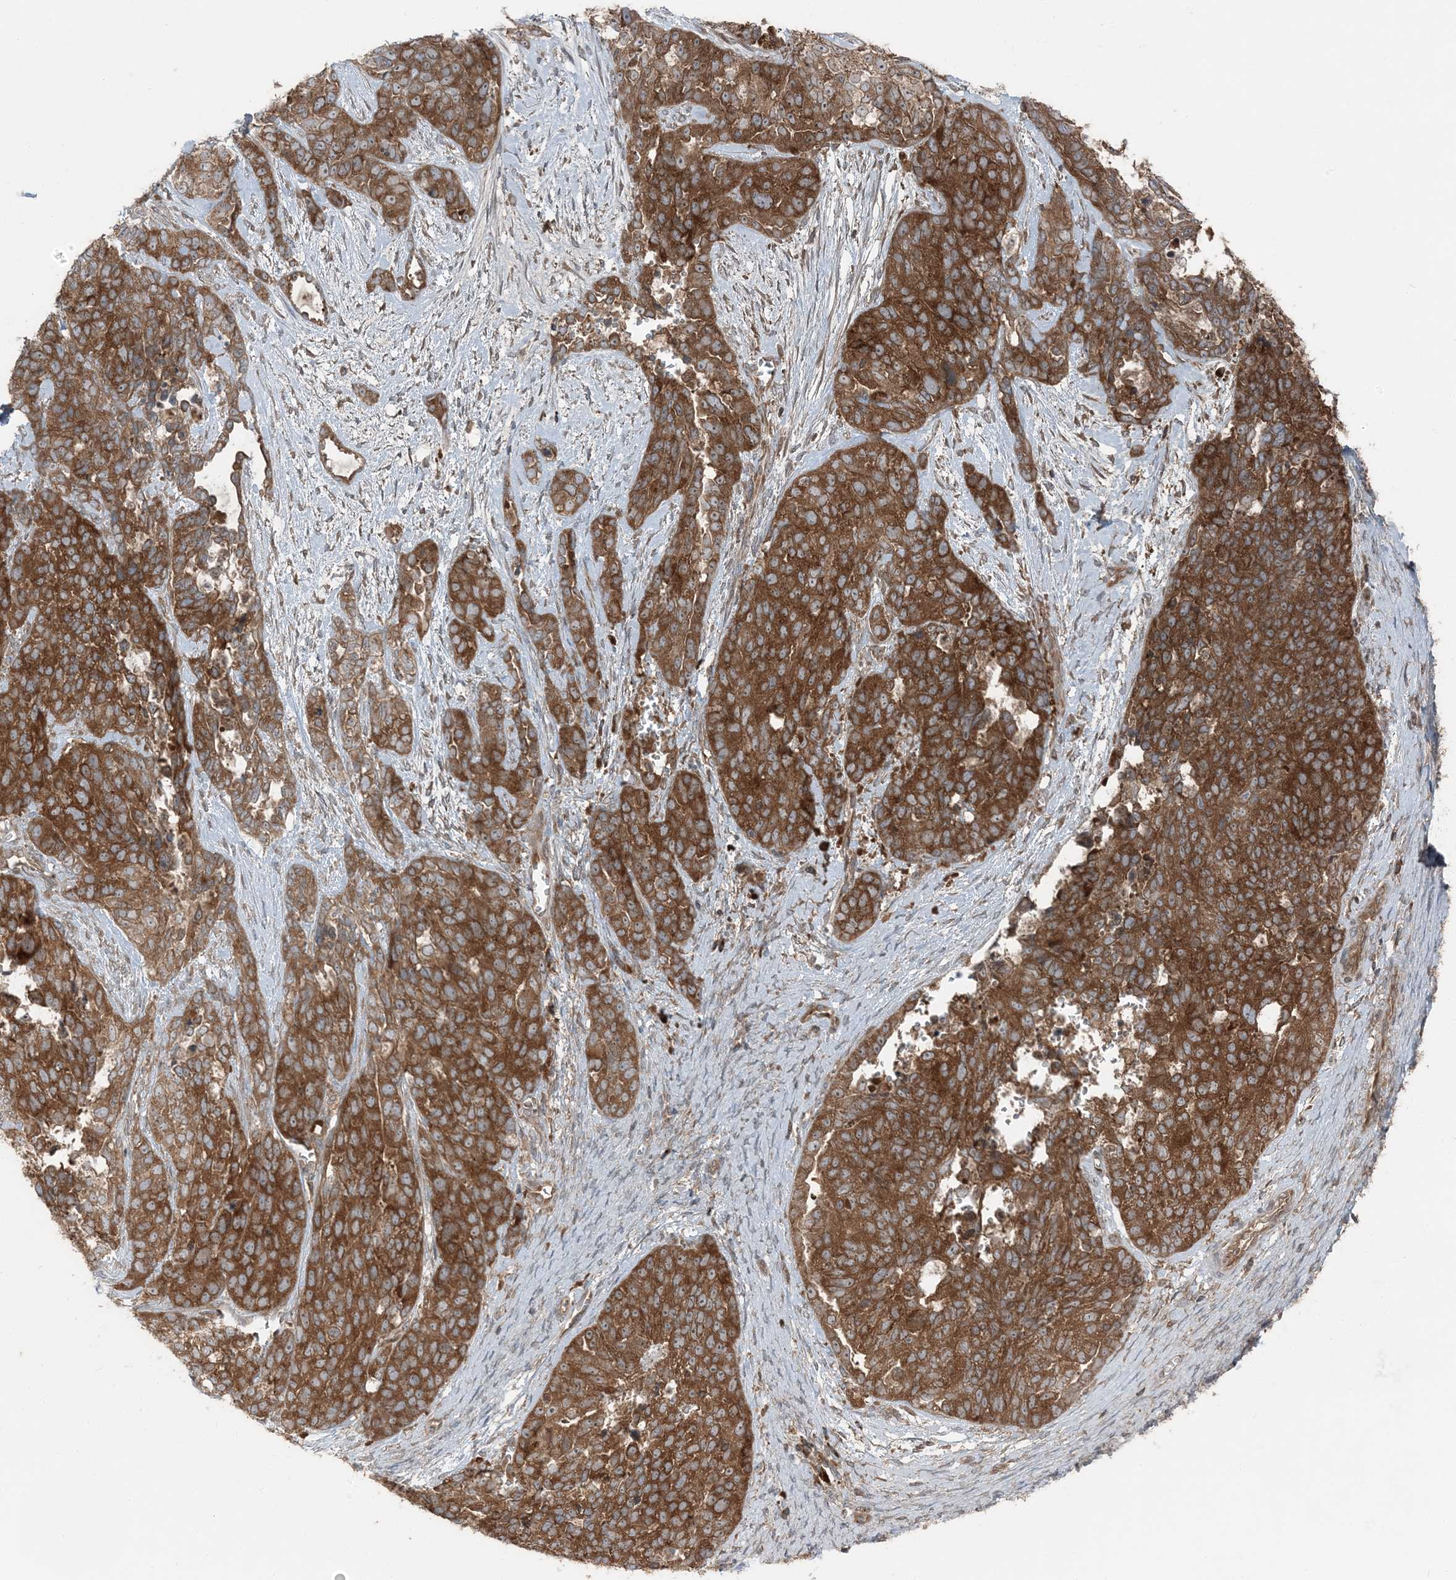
{"staining": {"intensity": "strong", "quantity": ">75%", "location": "cytoplasmic/membranous"}, "tissue": "ovarian cancer", "cell_type": "Tumor cells", "image_type": "cancer", "snomed": [{"axis": "morphology", "description": "Cystadenocarcinoma, serous, NOS"}, {"axis": "topography", "description": "Ovary"}], "caption": "Immunohistochemical staining of ovarian cancer (serous cystadenocarcinoma) shows high levels of strong cytoplasmic/membranous protein staining in about >75% of tumor cells. Nuclei are stained in blue.", "gene": "RAB3GAP1", "patient": {"sex": "female", "age": 44}}